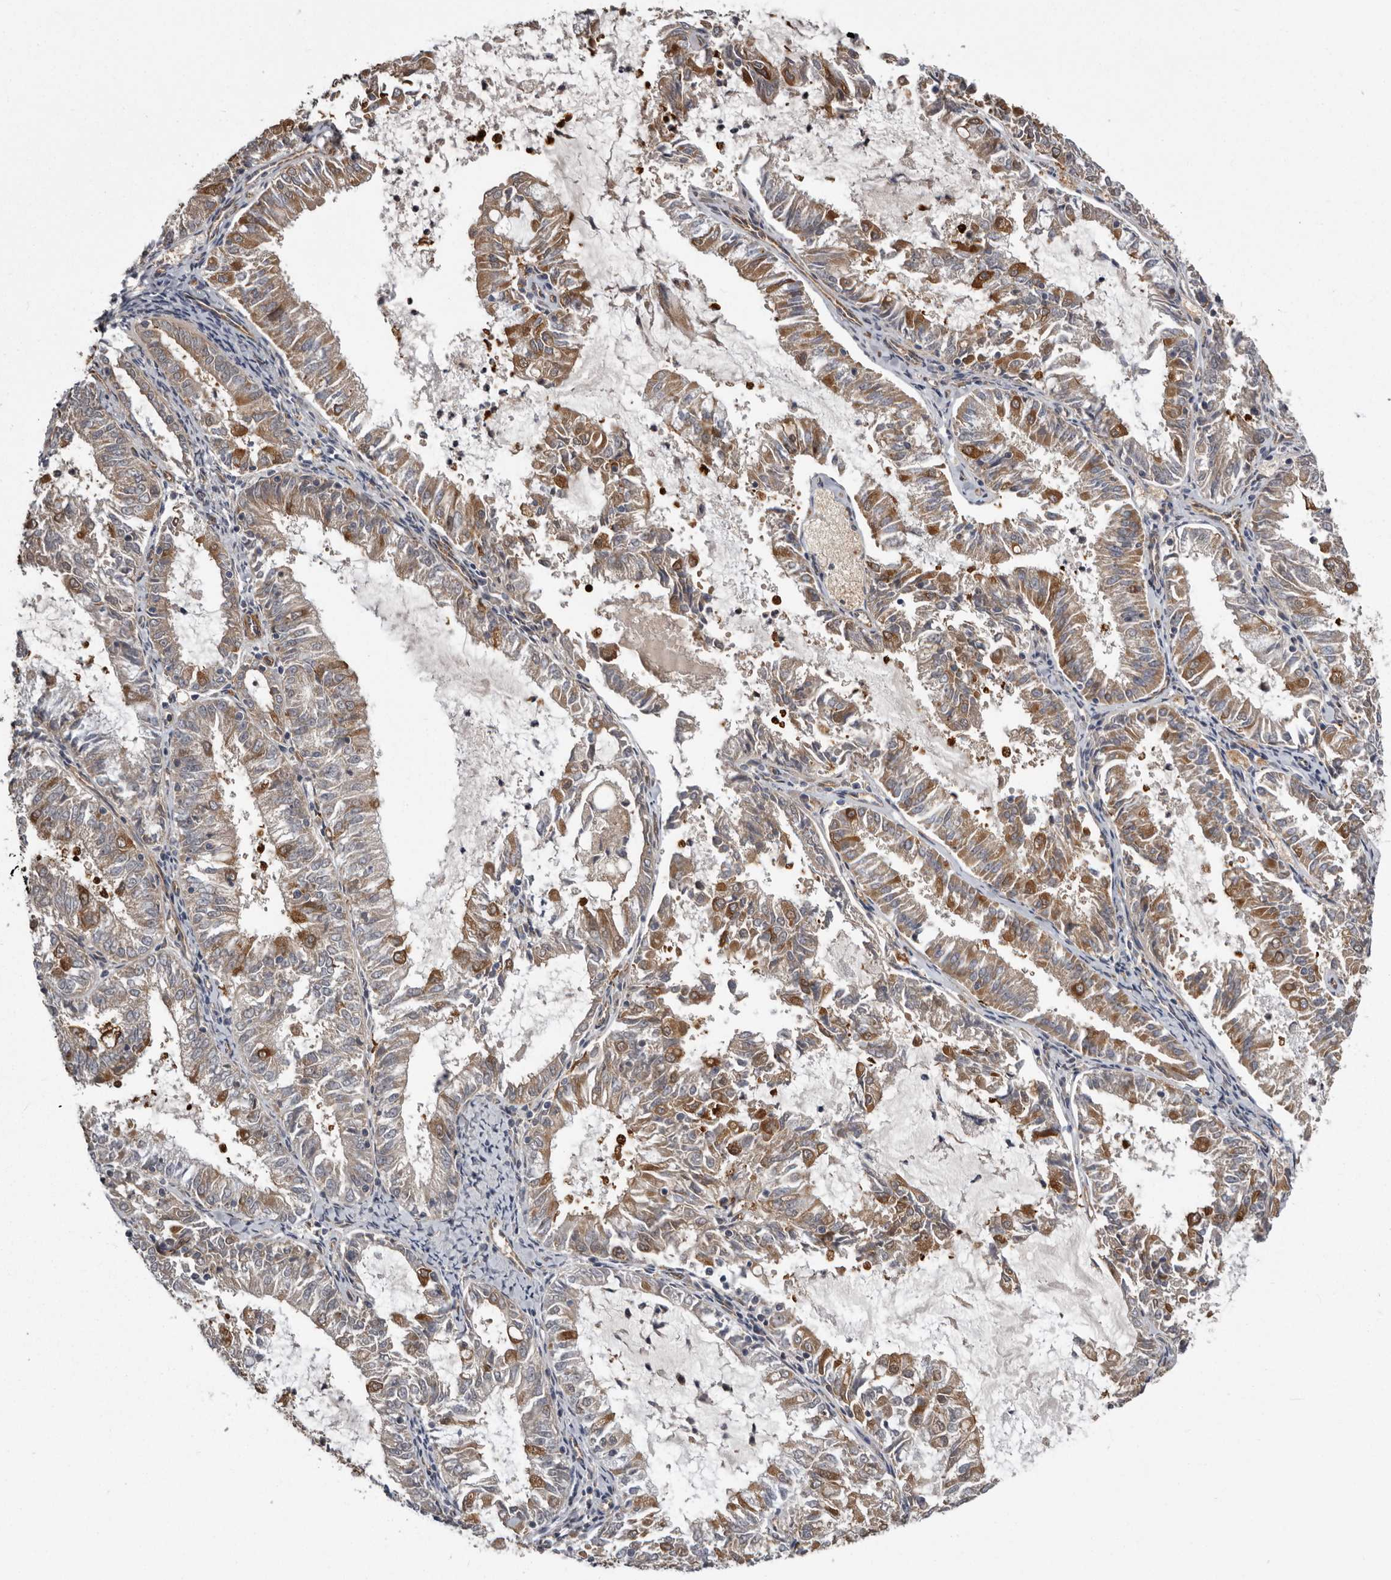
{"staining": {"intensity": "moderate", "quantity": "25%-75%", "location": "cytoplasmic/membranous"}, "tissue": "endometrial cancer", "cell_type": "Tumor cells", "image_type": "cancer", "snomed": [{"axis": "morphology", "description": "Adenocarcinoma, NOS"}, {"axis": "topography", "description": "Endometrium"}], "caption": "DAB immunohistochemical staining of endometrial adenocarcinoma shows moderate cytoplasmic/membranous protein staining in approximately 25%-75% of tumor cells.", "gene": "ENAH", "patient": {"sex": "female", "age": 57}}